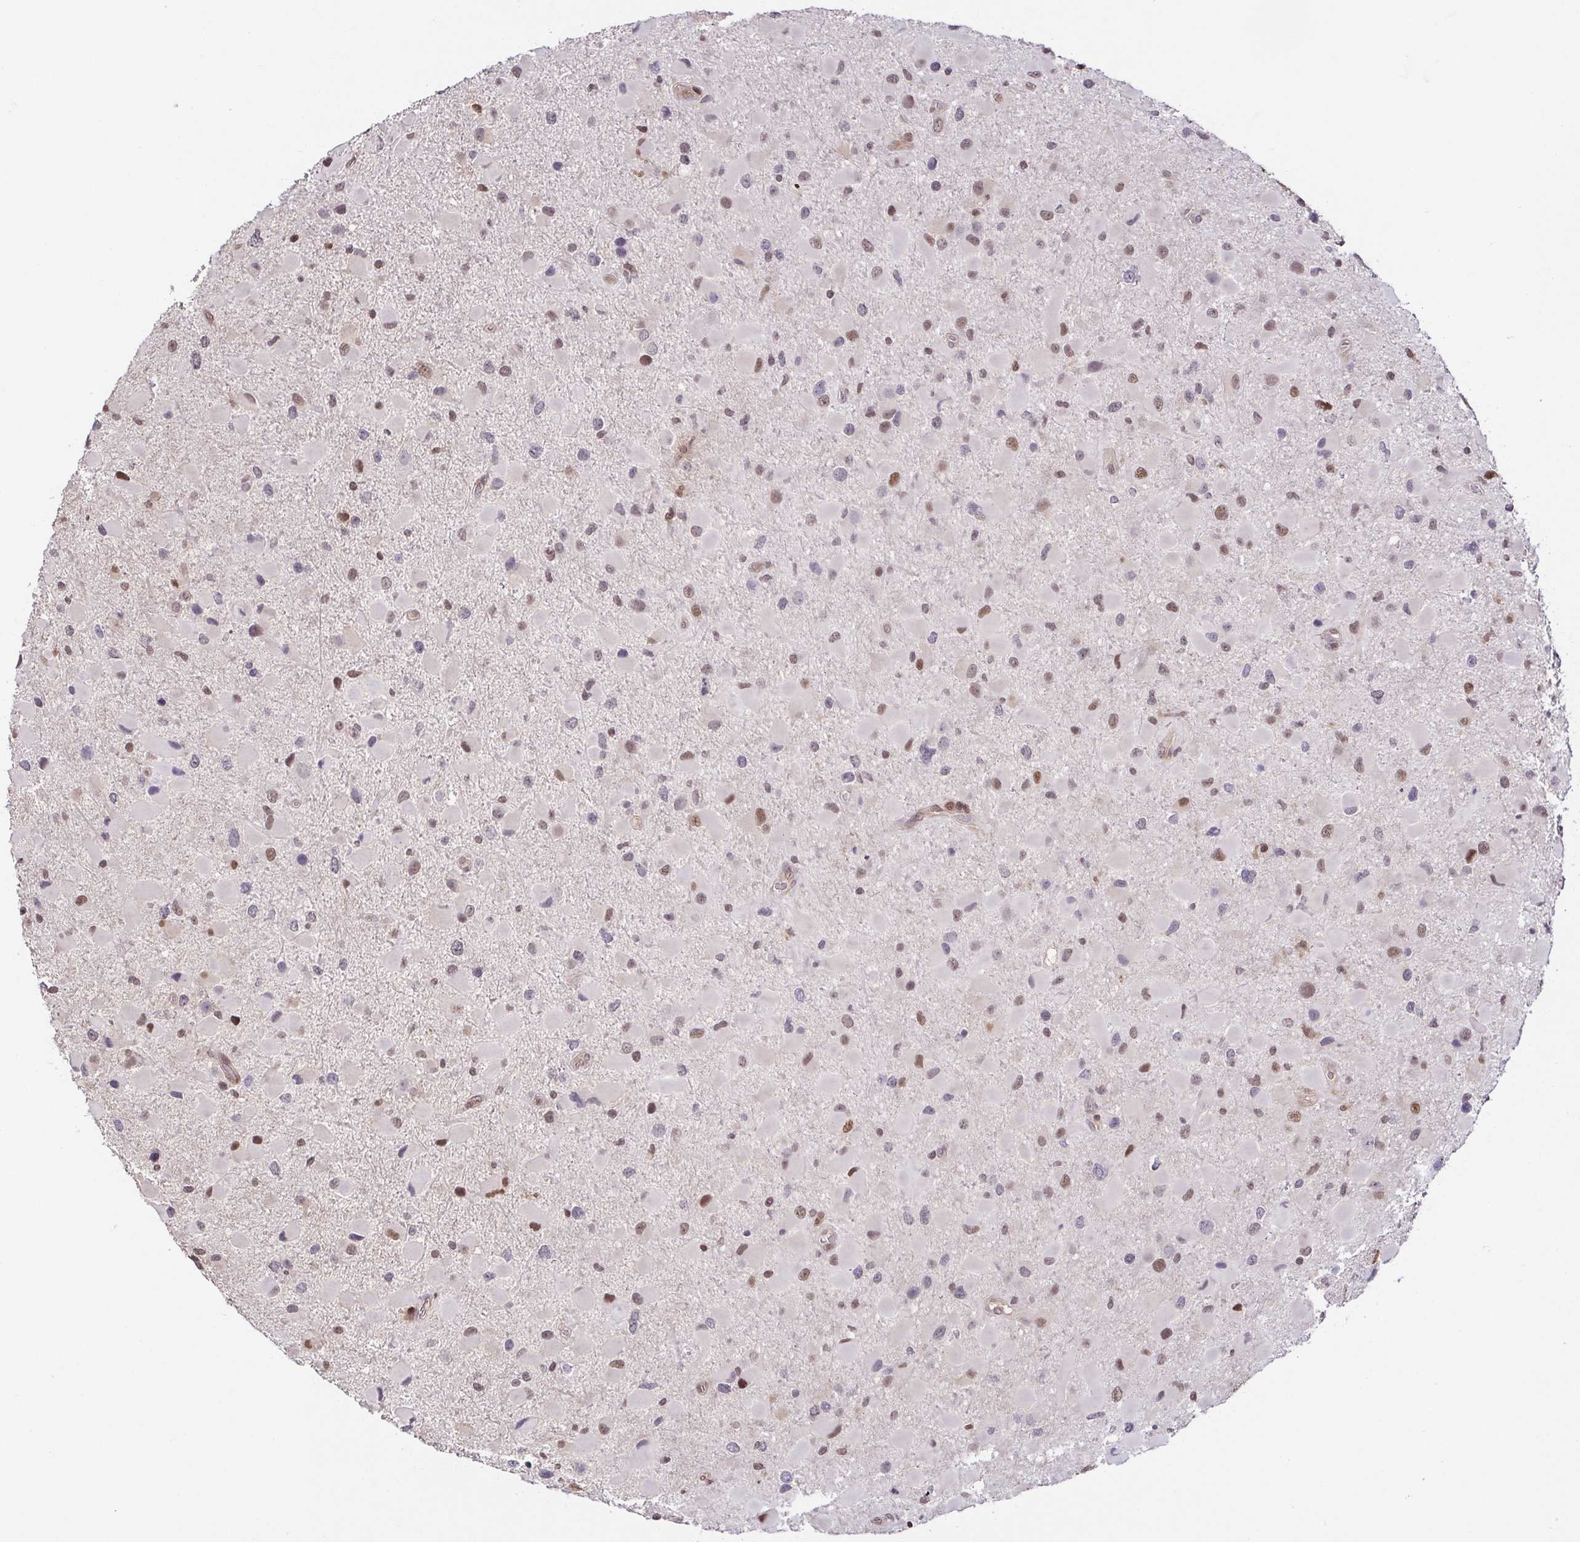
{"staining": {"intensity": "moderate", "quantity": "25%-75%", "location": "nuclear"}, "tissue": "glioma", "cell_type": "Tumor cells", "image_type": "cancer", "snomed": [{"axis": "morphology", "description": "Glioma, malignant, Low grade"}, {"axis": "topography", "description": "Brain"}], "caption": "Tumor cells show medium levels of moderate nuclear staining in approximately 25%-75% of cells in human glioma.", "gene": "PSMB9", "patient": {"sex": "female", "age": 32}}